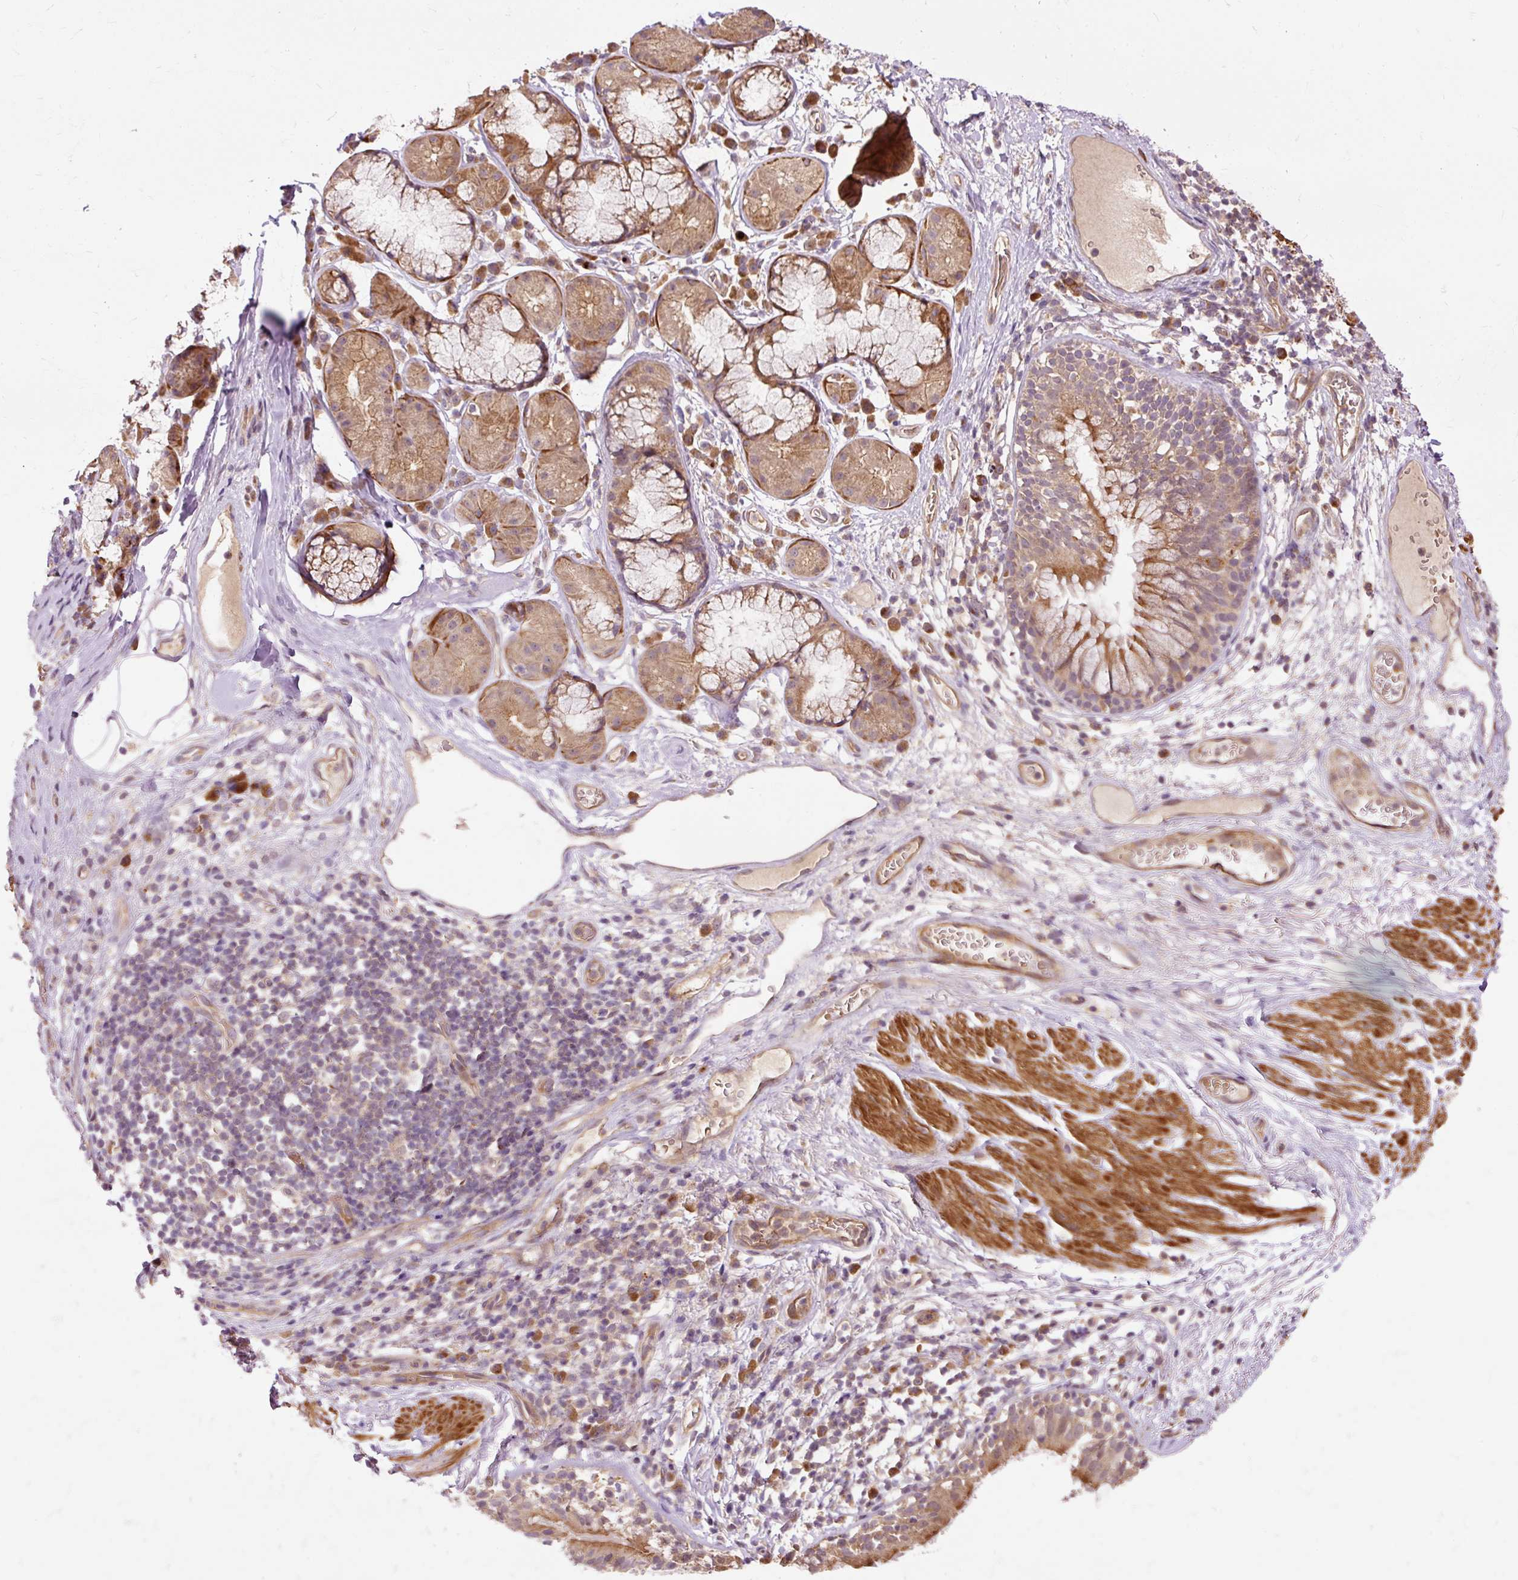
{"staining": {"intensity": "negative", "quantity": "none", "location": "none"}, "tissue": "adipose tissue", "cell_type": "Adipocytes", "image_type": "normal", "snomed": [{"axis": "morphology", "description": "Normal tissue, NOS"}, {"axis": "topography", "description": "Cartilage tissue"}, {"axis": "topography", "description": "Bronchus"}], "caption": "DAB immunohistochemical staining of normal human adipose tissue demonstrates no significant positivity in adipocytes.", "gene": "RIPOR3", "patient": {"sex": "male", "age": 58}}